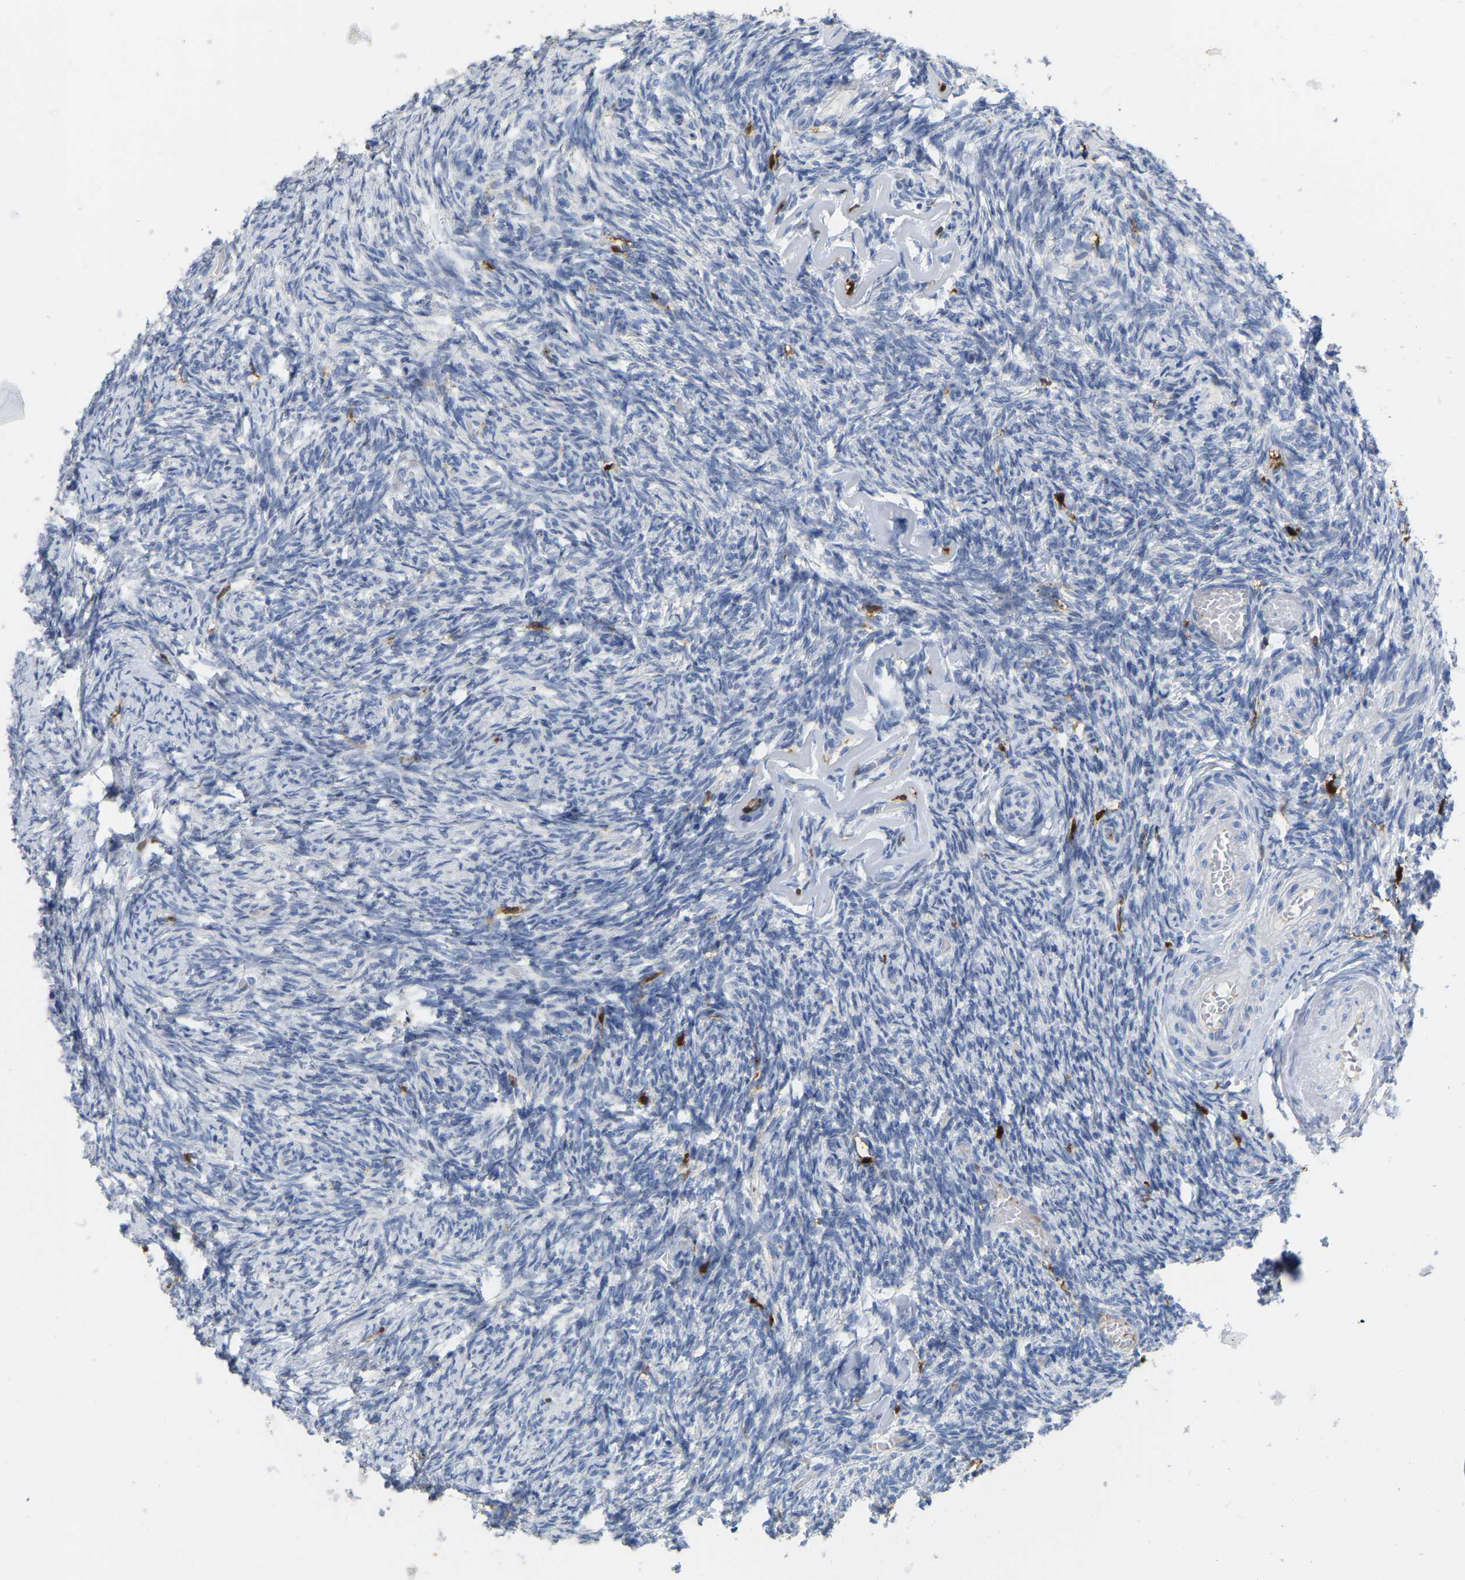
{"staining": {"intensity": "negative", "quantity": "none", "location": "none"}, "tissue": "ovary", "cell_type": "Ovarian stroma cells", "image_type": "normal", "snomed": [{"axis": "morphology", "description": "Normal tissue, NOS"}, {"axis": "topography", "description": "Ovary"}], "caption": "An immunohistochemistry (IHC) histopathology image of unremarkable ovary is shown. There is no staining in ovarian stroma cells of ovary. (Immunohistochemistry, brightfield microscopy, high magnification).", "gene": "ULBP2", "patient": {"sex": "female", "age": 60}}